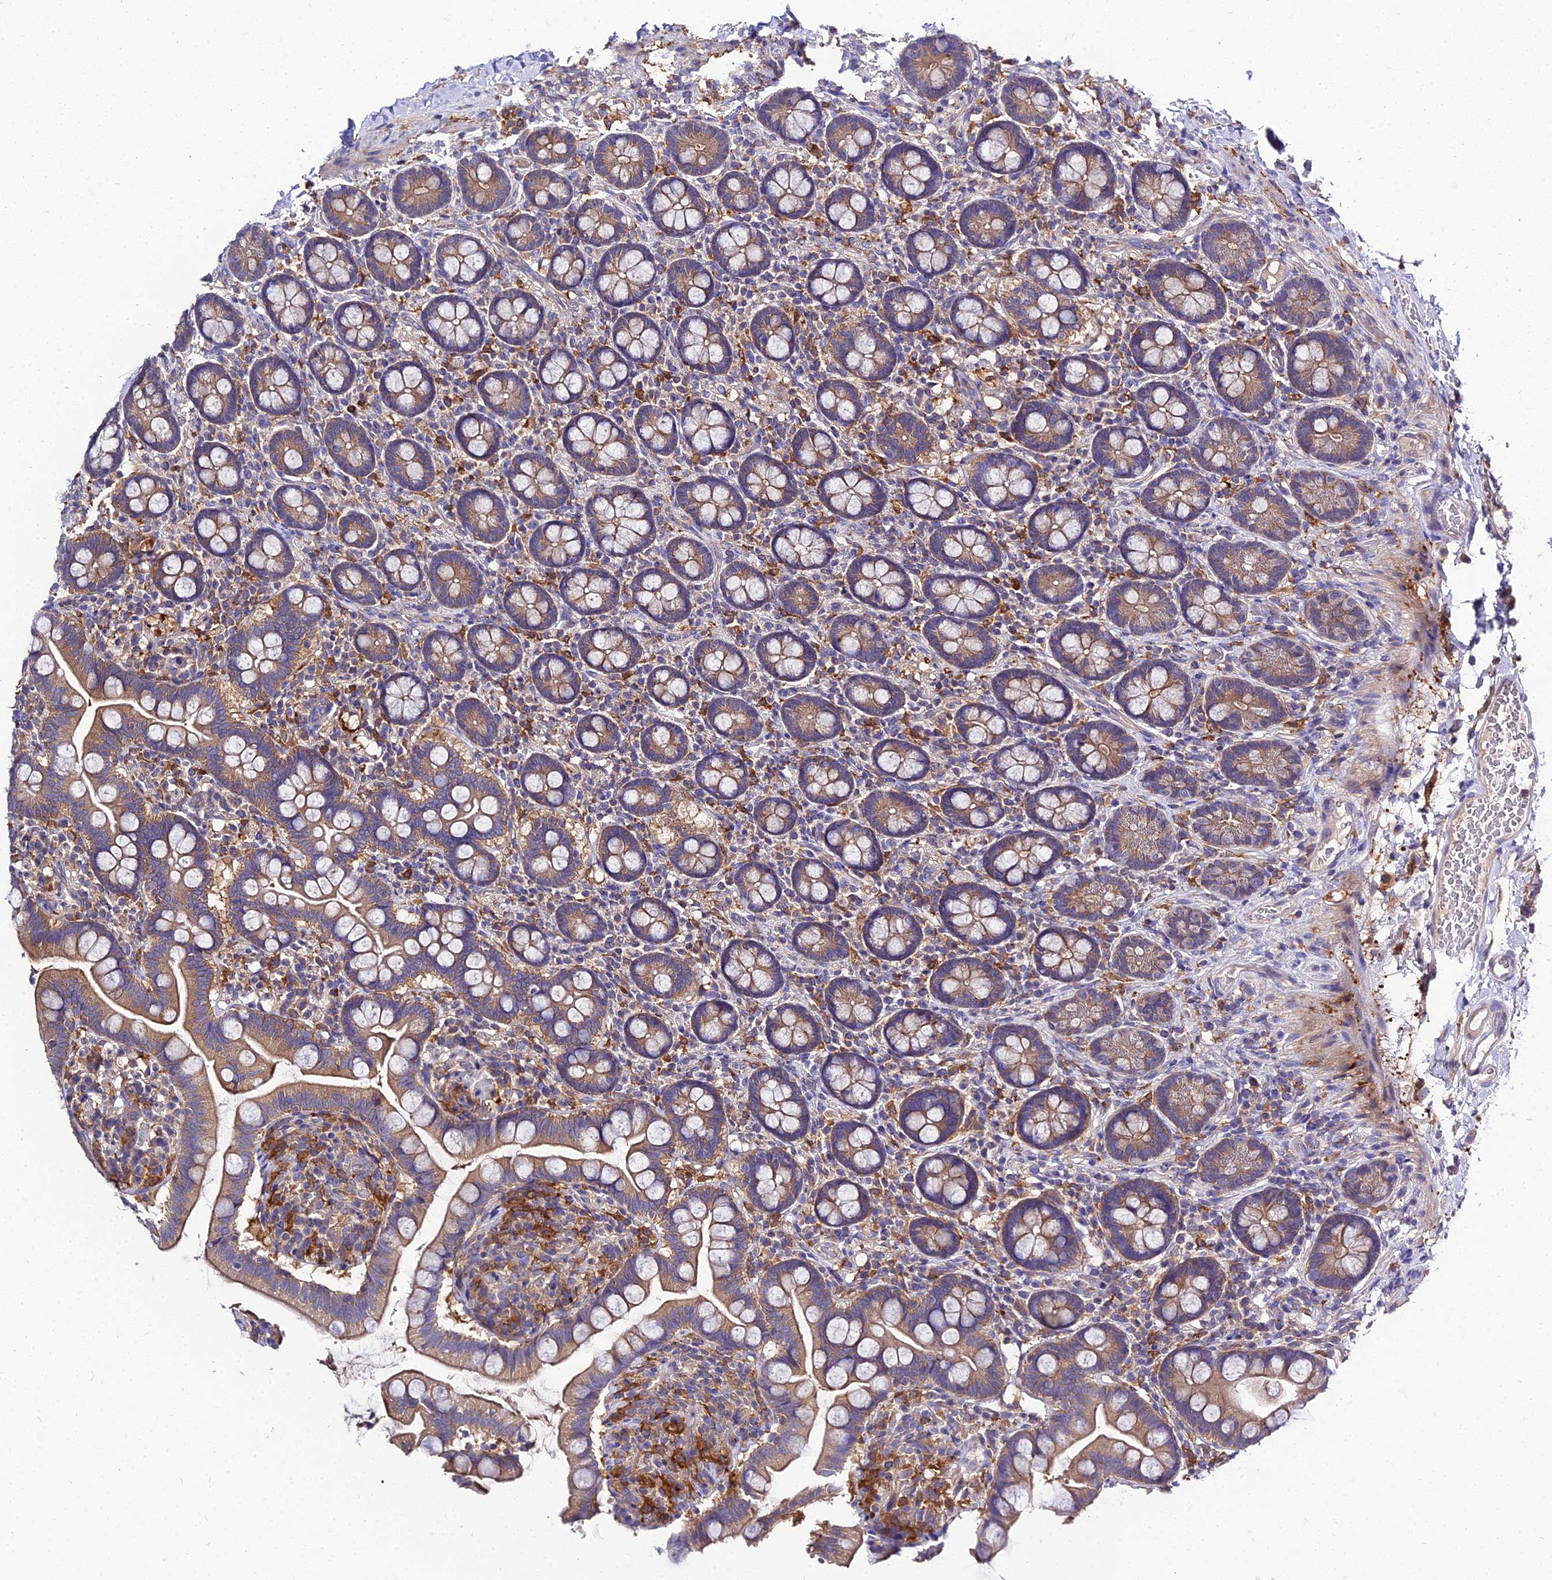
{"staining": {"intensity": "moderate", "quantity": ">75%", "location": "cytoplasmic/membranous"}, "tissue": "small intestine", "cell_type": "Glandular cells", "image_type": "normal", "snomed": [{"axis": "morphology", "description": "Normal tissue, NOS"}, {"axis": "topography", "description": "Small intestine"}], "caption": "IHC photomicrograph of unremarkable small intestine: small intestine stained using immunohistochemistry (IHC) demonstrates medium levels of moderate protein expression localized specifically in the cytoplasmic/membranous of glandular cells, appearing as a cytoplasmic/membranous brown color.", "gene": "C2orf69", "patient": {"sex": "female", "age": 64}}